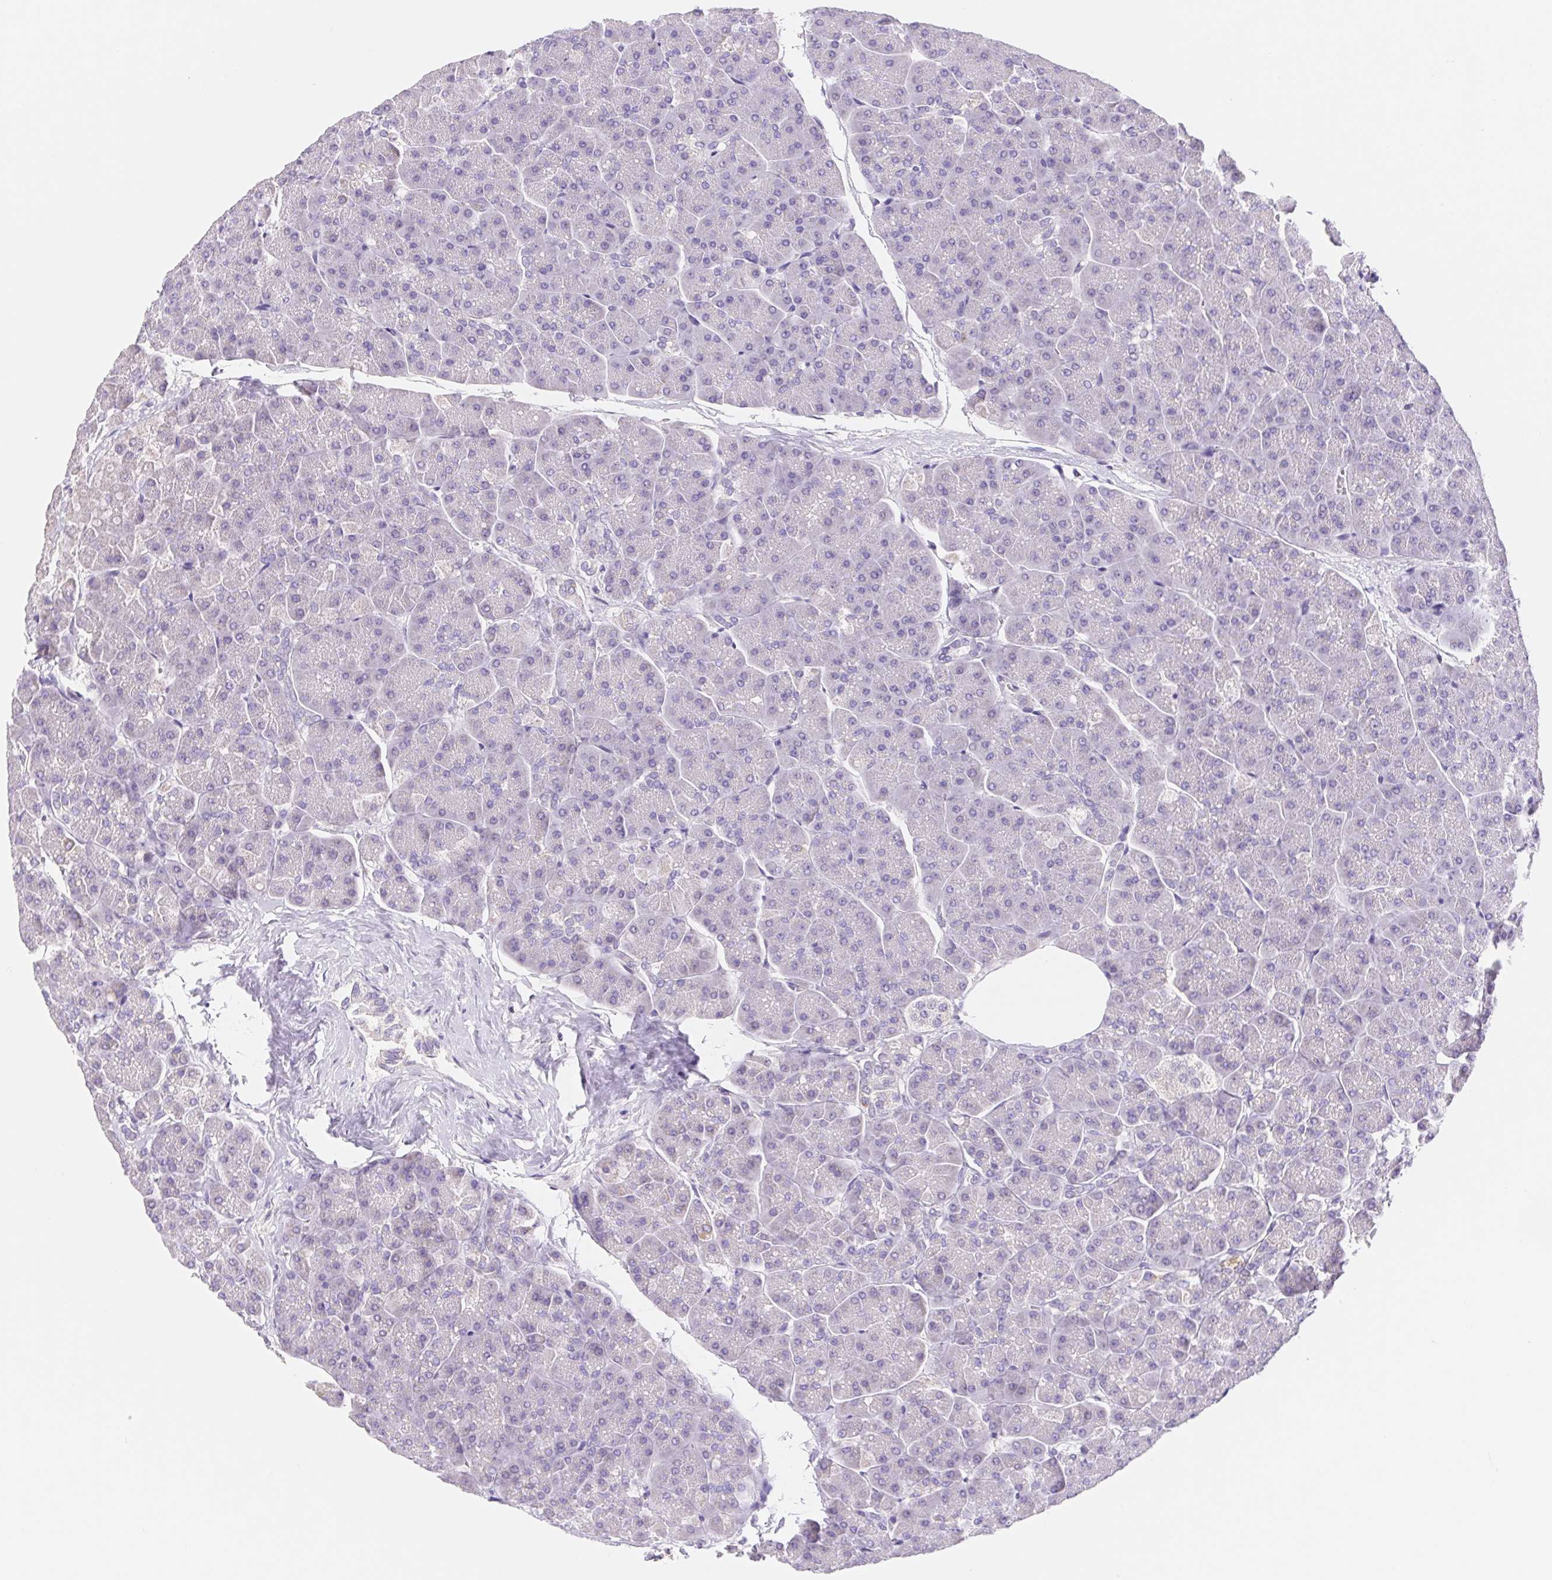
{"staining": {"intensity": "negative", "quantity": "none", "location": "none"}, "tissue": "pancreas", "cell_type": "Exocrine glandular cells", "image_type": "normal", "snomed": [{"axis": "morphology", "description": "Normal tissue, NOS"}, {"axis": "topography", "description": "Pancreas"}, {"axis": "topography", "description": "Peripheral nerve tissue"}], "caption": "Photomicrograph shows no significant protein staining in exocrine glandular cells of normal pancreas. (IHC, brightfield microscopy, high magnification).", "gene": "FKBP6", "patient": {"sex": "male", "age": 54}}